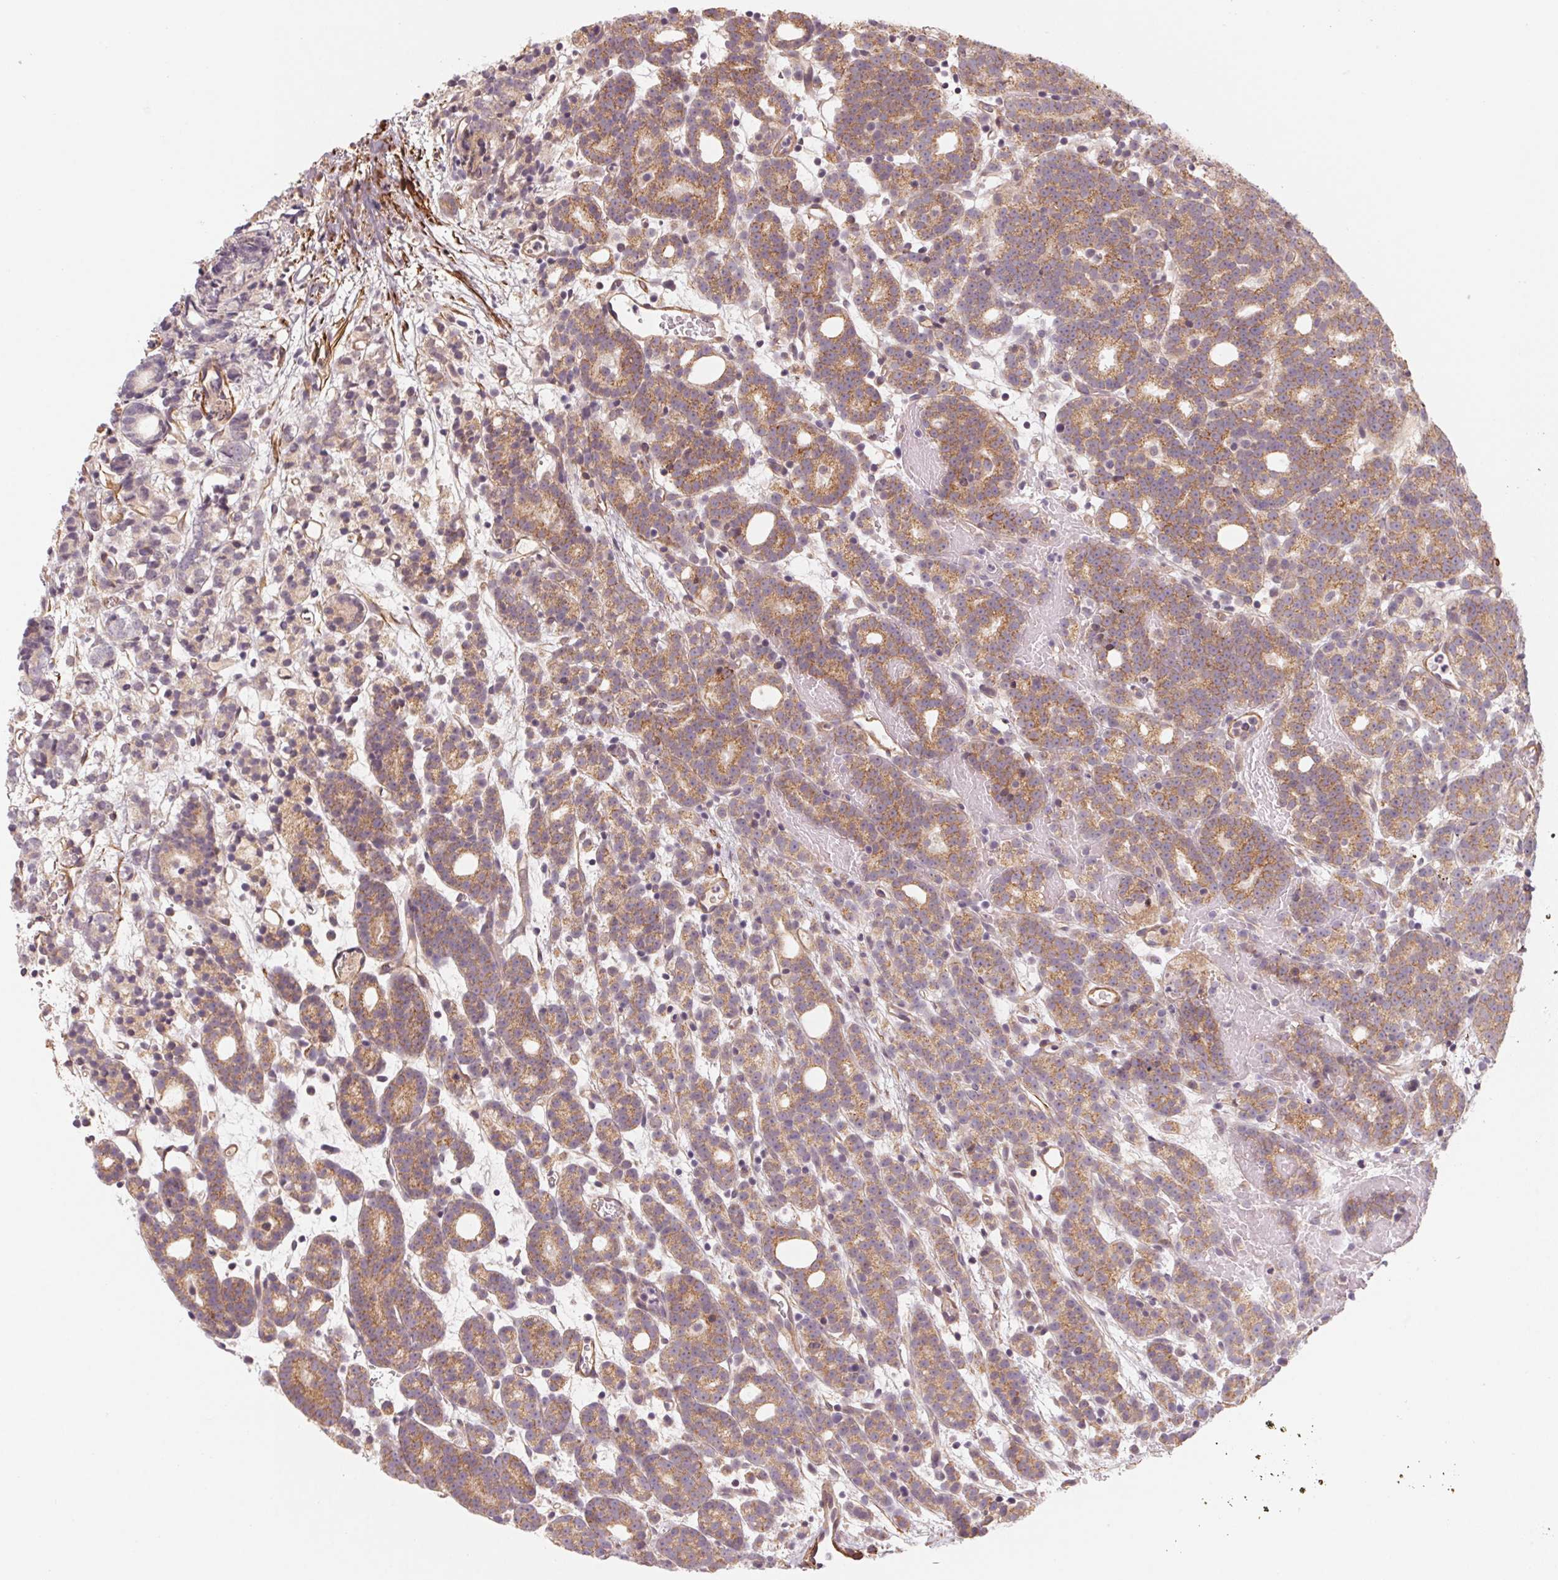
{"staining": {"intensity": "moderate", "quantity": "25%-75%", "location": "cytoplasmic/membranous"}, "tissue": "prostate cancer", "cell_type": "Tumor cells", "image_type": "cancer", "snomed": [{"axis": "morphology", "description": "Adenocarcinoma, High grade"}, {"axis": "topography", "description": "Prostate"}], "caption": "A photomicrograph of human prostate cancer (adenocarcinoma (high-grade)) stained for a protein exhibits moderate cytoplasmic/membranous brown staining in tumor cells. The staining is performed using DAB brown chromogen to label protein expression. The nuclei are counter-stained blue using hematoxylin.", "gene": "CCDC112", "patient": {"sex": "male", "age": 53}}